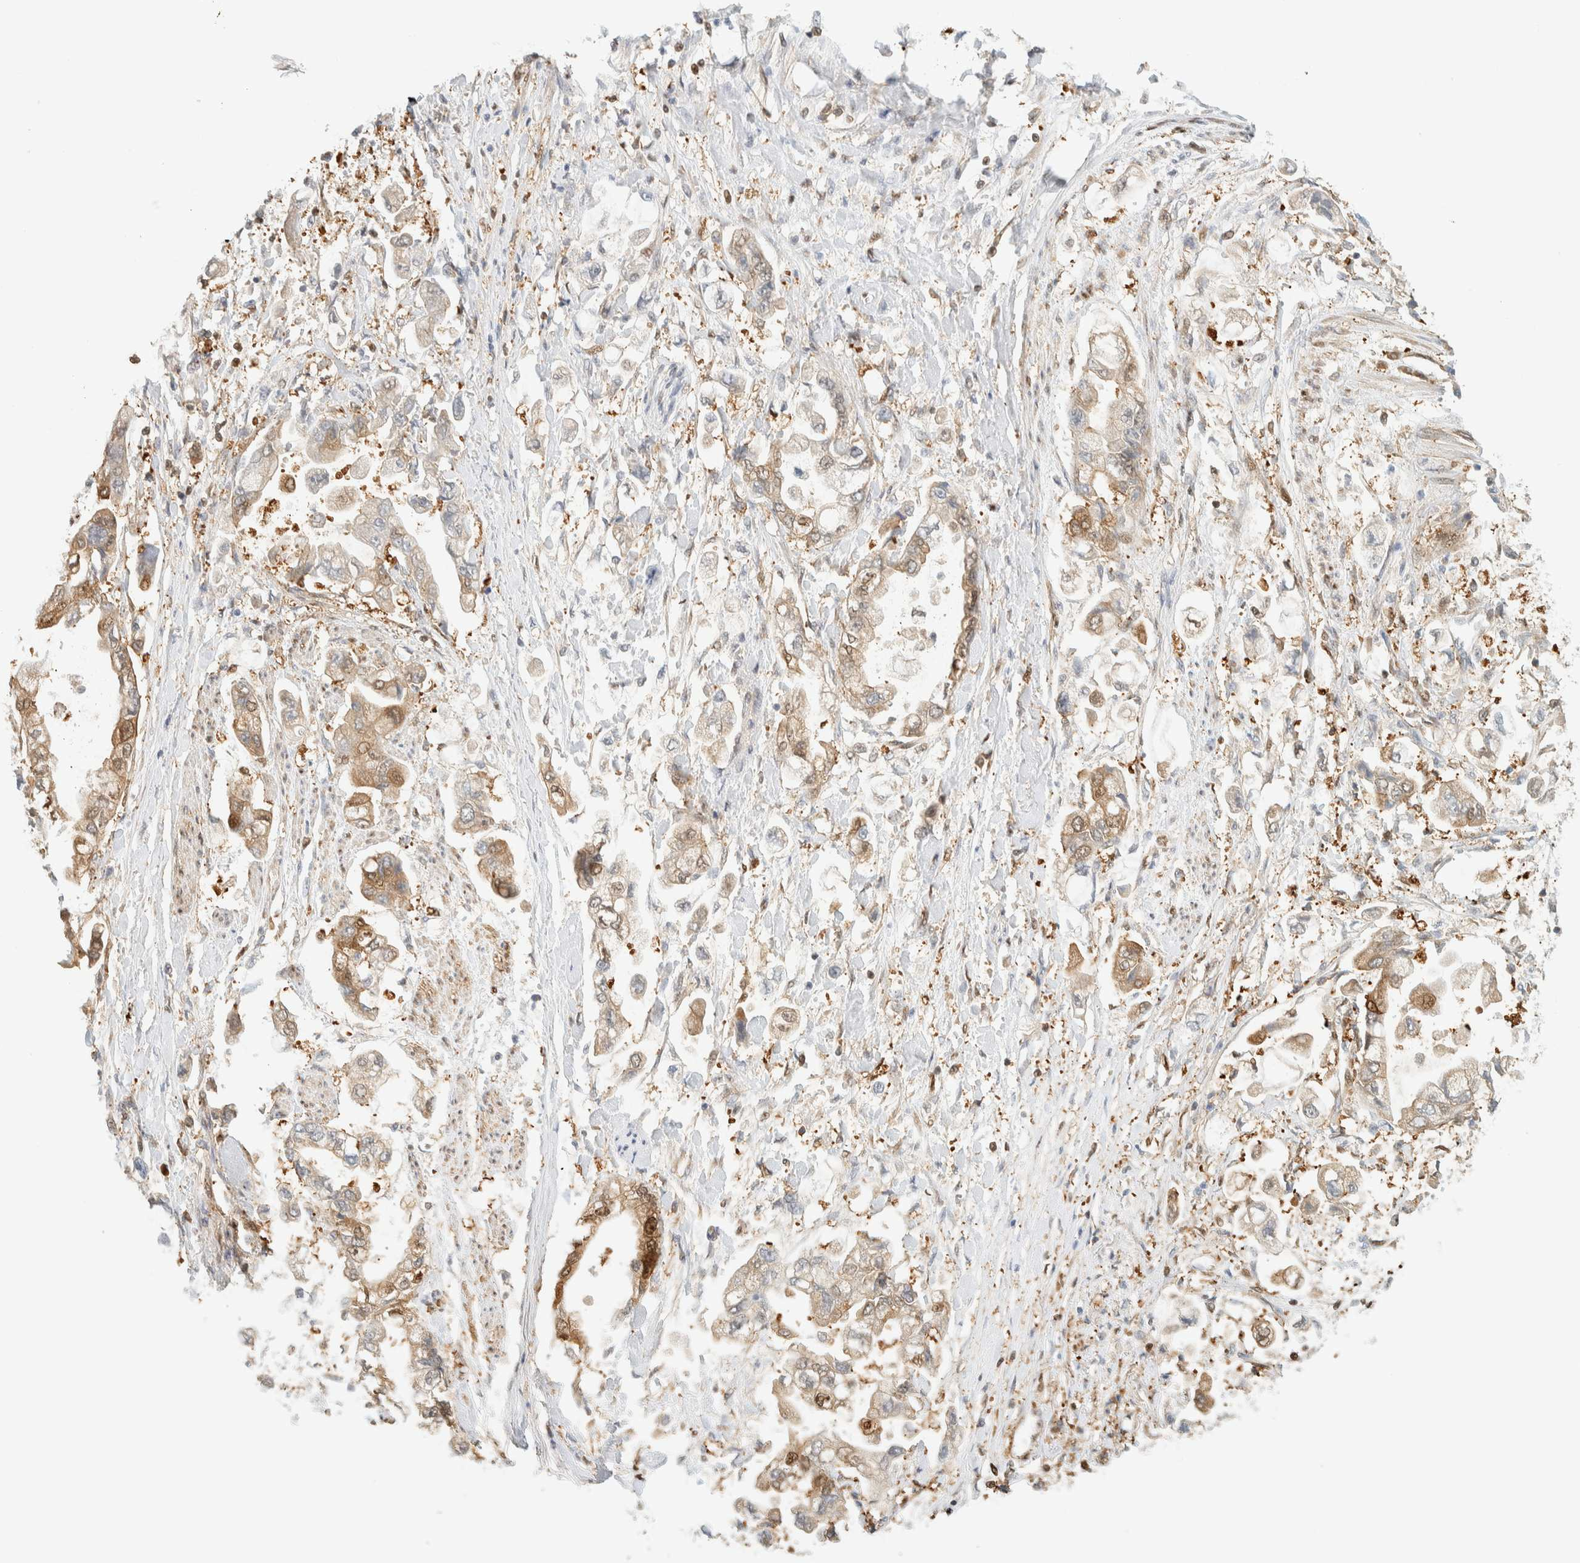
{"staining": {"intensity": "weak", "quantity": "25%-75%", "location": "cytoplasmic/membranous,nuclear"}, "tissue": "stomach cancer", "cell_type": "Tumor cells", "image_type": "cancer", "snomed": [{"axis": "morphology", "description": "Normal tissue, NOS"}, {"axis": "morphology", "description": "Adenocarcinoma, NOS"}, {"axis": "topography", "description": "Stomach"}], "caption": "Immunohistochemical staining of human stomach cancer (adenocarcinoma) reveals low levels of weak cytoplasmic/membranous and nuclear staining in about 25%-75% of tumor cells. Ihc stains the protein of interest in brown and the nuclei are stained blue.", "gene": "ZBTB37", "patient": {"sex": "male", "age": 62}}